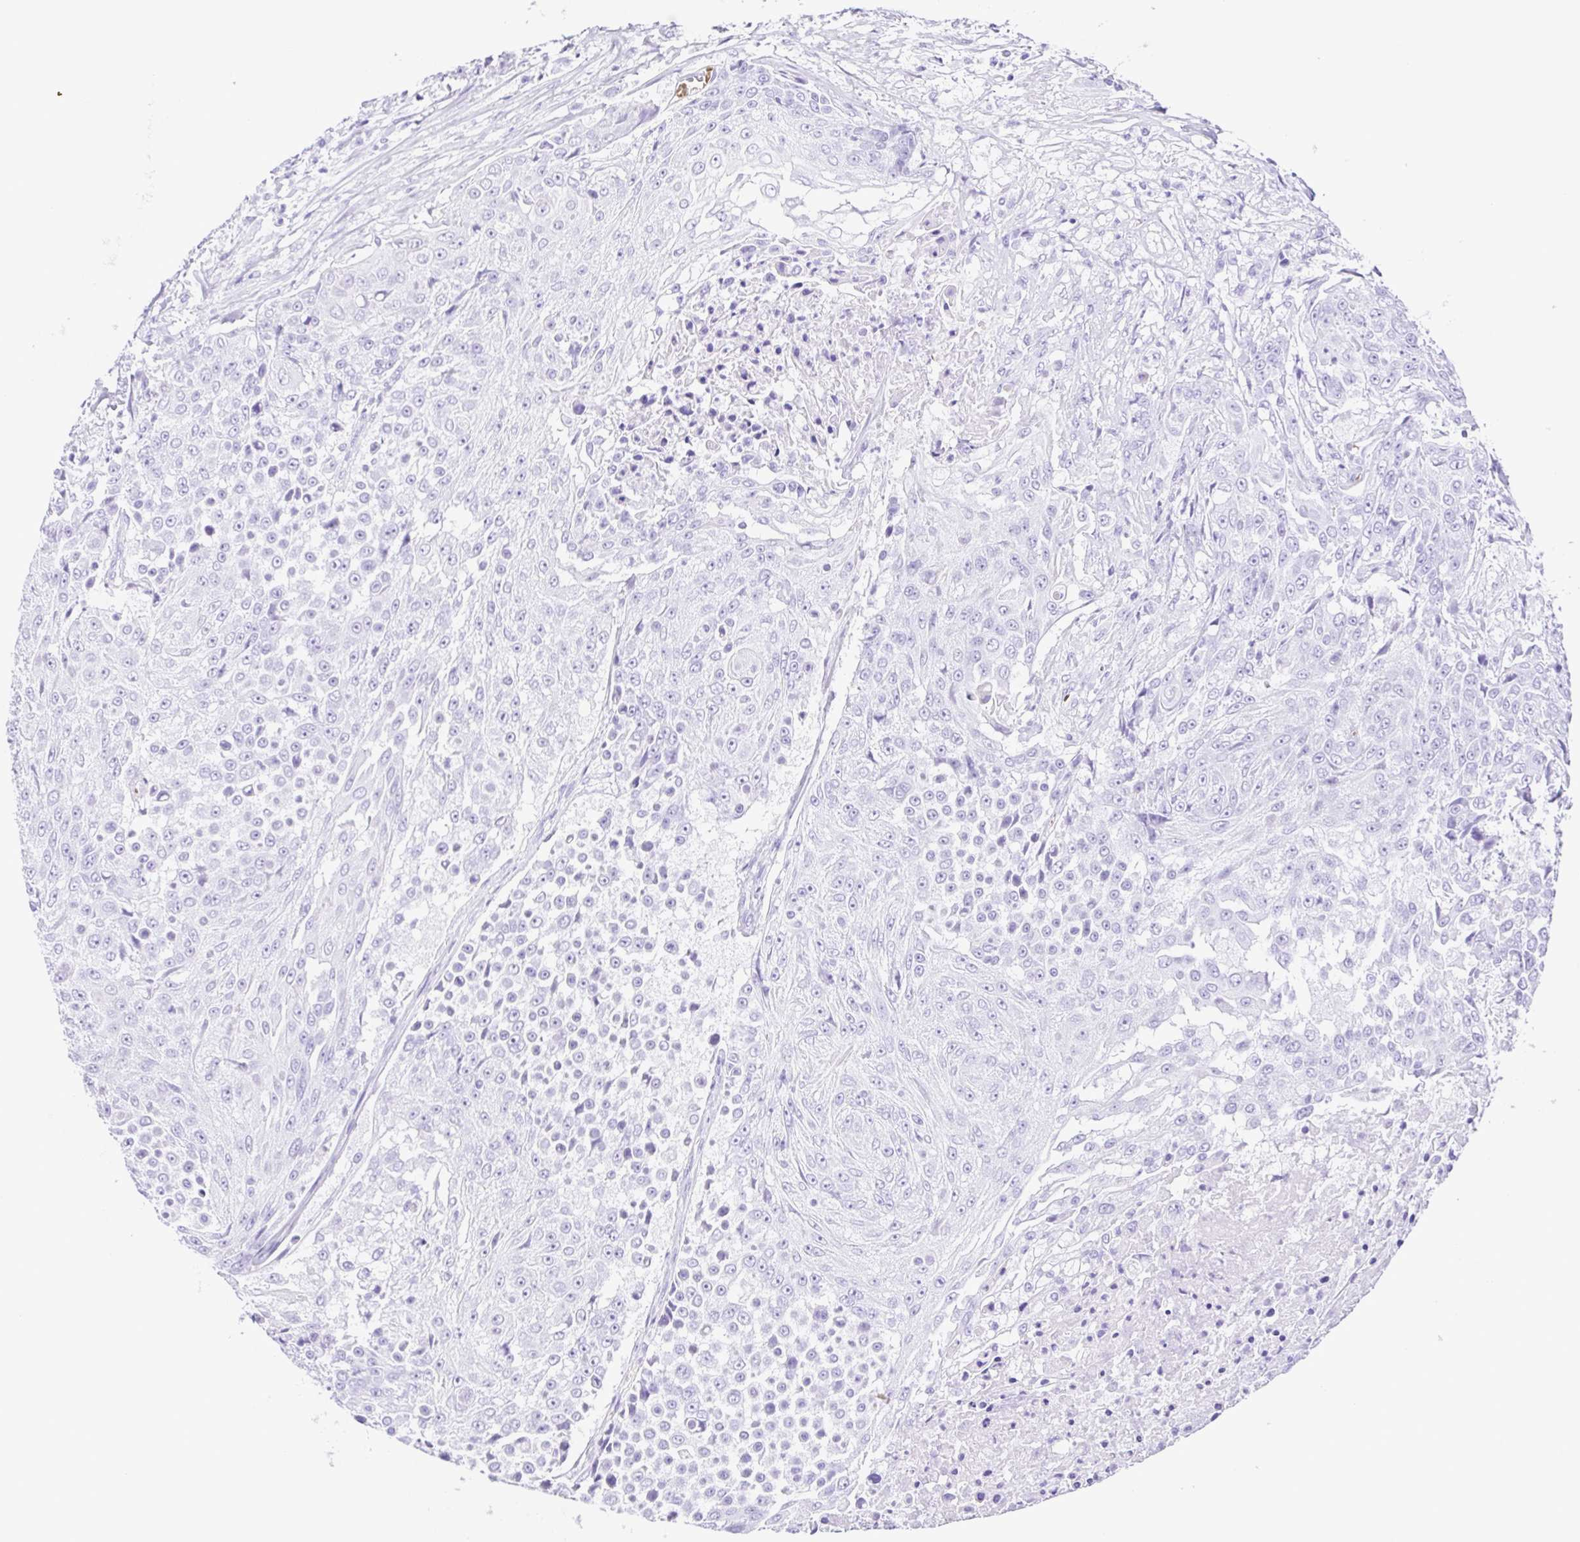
{"staining": {"intensity": "negative", "quantity": "none", "location": "none"}, "tissue": "urothelial cancer", "cell_type": "Tumor cells", "image_type": "cancer", "snomed": [{"axis": "morphology", "description": "Urothelial carcinoma, High grade"}, {"axis": "topography", "description": "Urinary bladder"}], "caption": "Immunohistochemistry (IHC) of urothelial carcinoma (high-grade) shows no positivity in tumor cells.", "gene": "SYT1", "patient": {"sex": "female", "age": 63}}